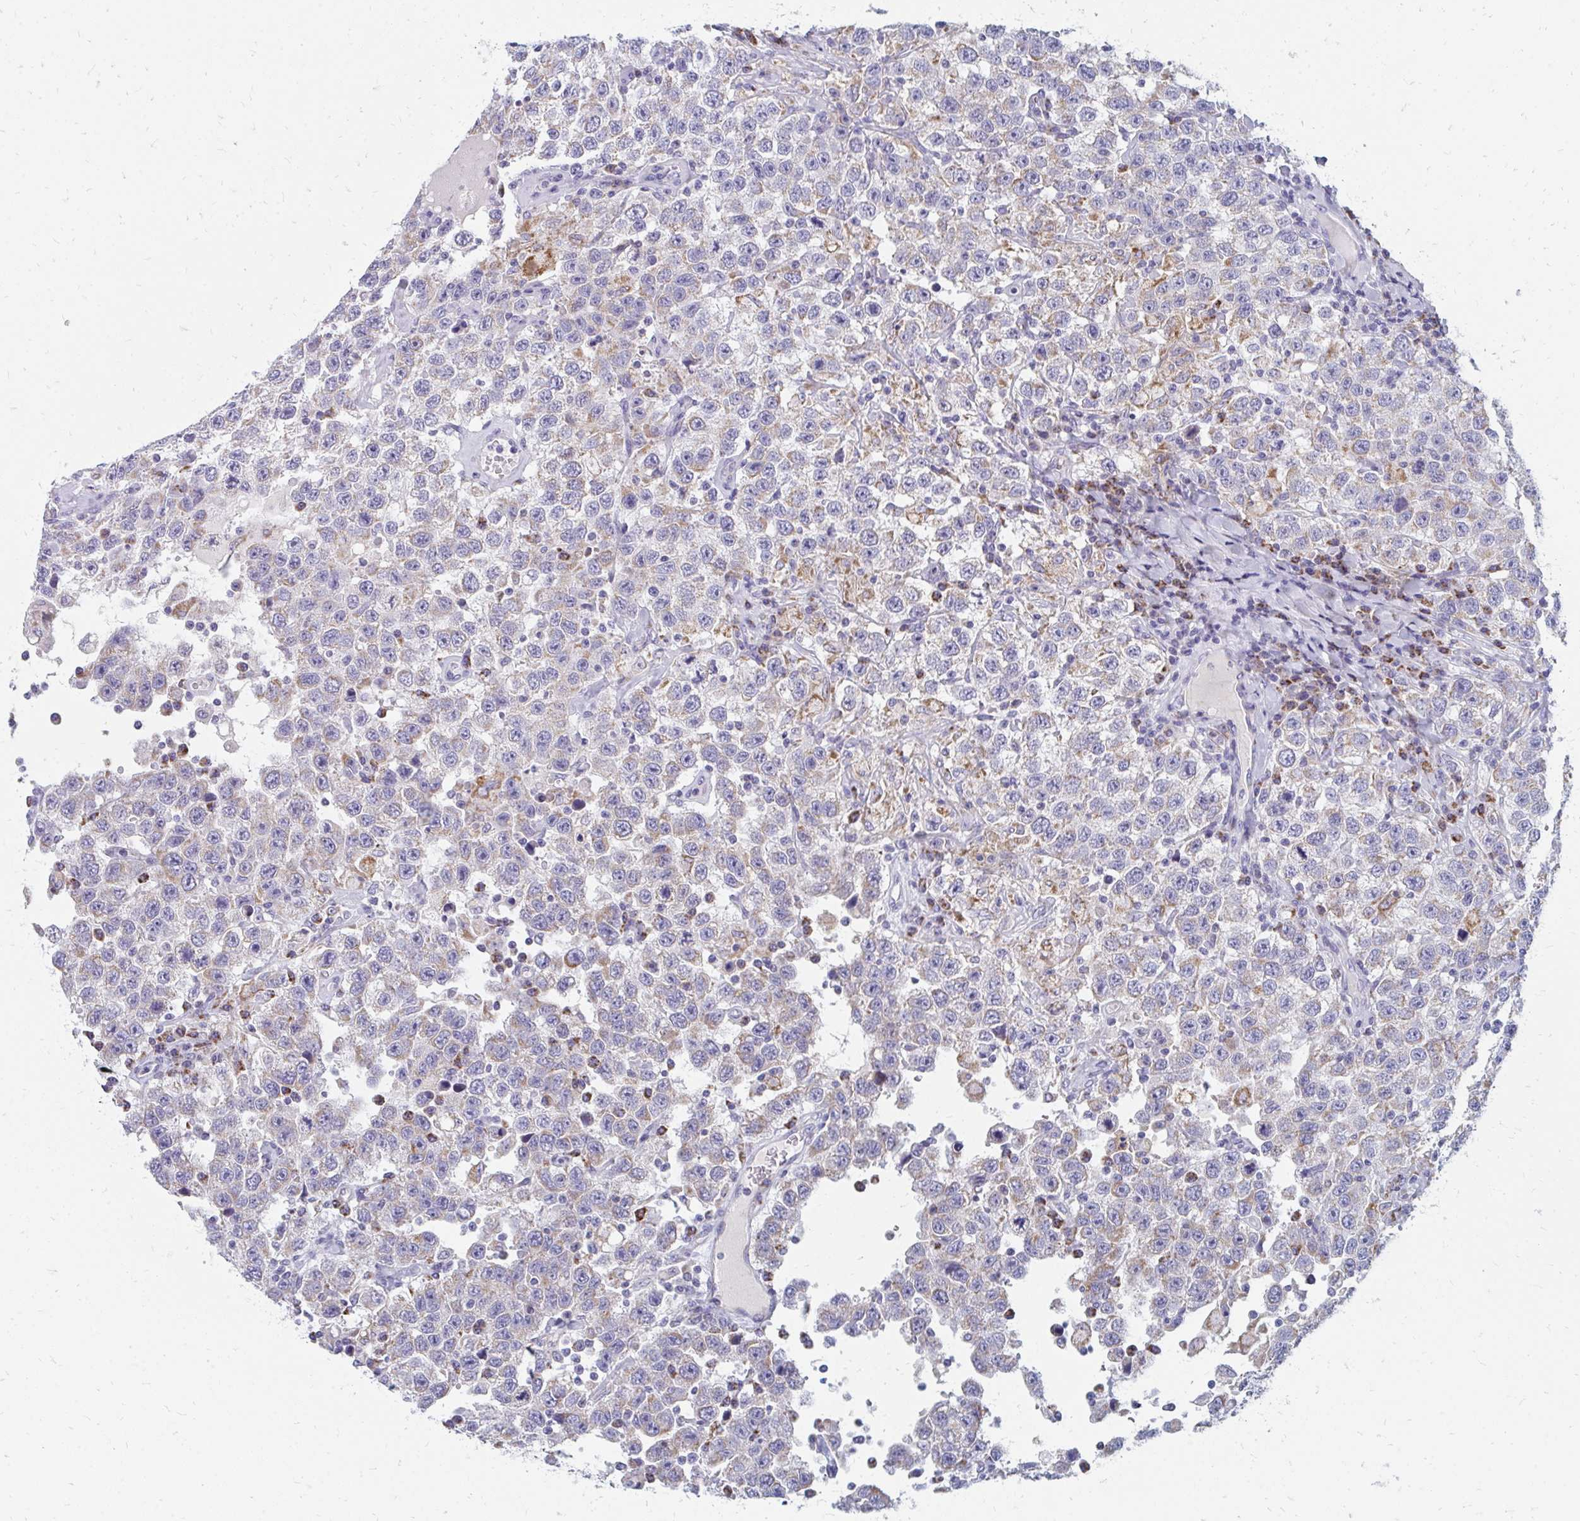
{"staining": {"intensity": "moderate", "quantity": "<25%", "location": "cytoplasmic/membranous"}, "tissue": "testis cancer", "cell_type": "Tumor cells", "image_type": "cancer", "snomed": [{"axis": "morphology", "description": "Seminoma, NOS"}, {"axis": "topography", "description": "Testis"}], "caption": "This photomicrograph demonstrates IHC staining of seminoma (testis), with low moderate cytoplasmic/membranous staining in approximately <25% of tumor cells.", "gene": "OR10V1", "patient": {"sex": "male", "age": 41}}